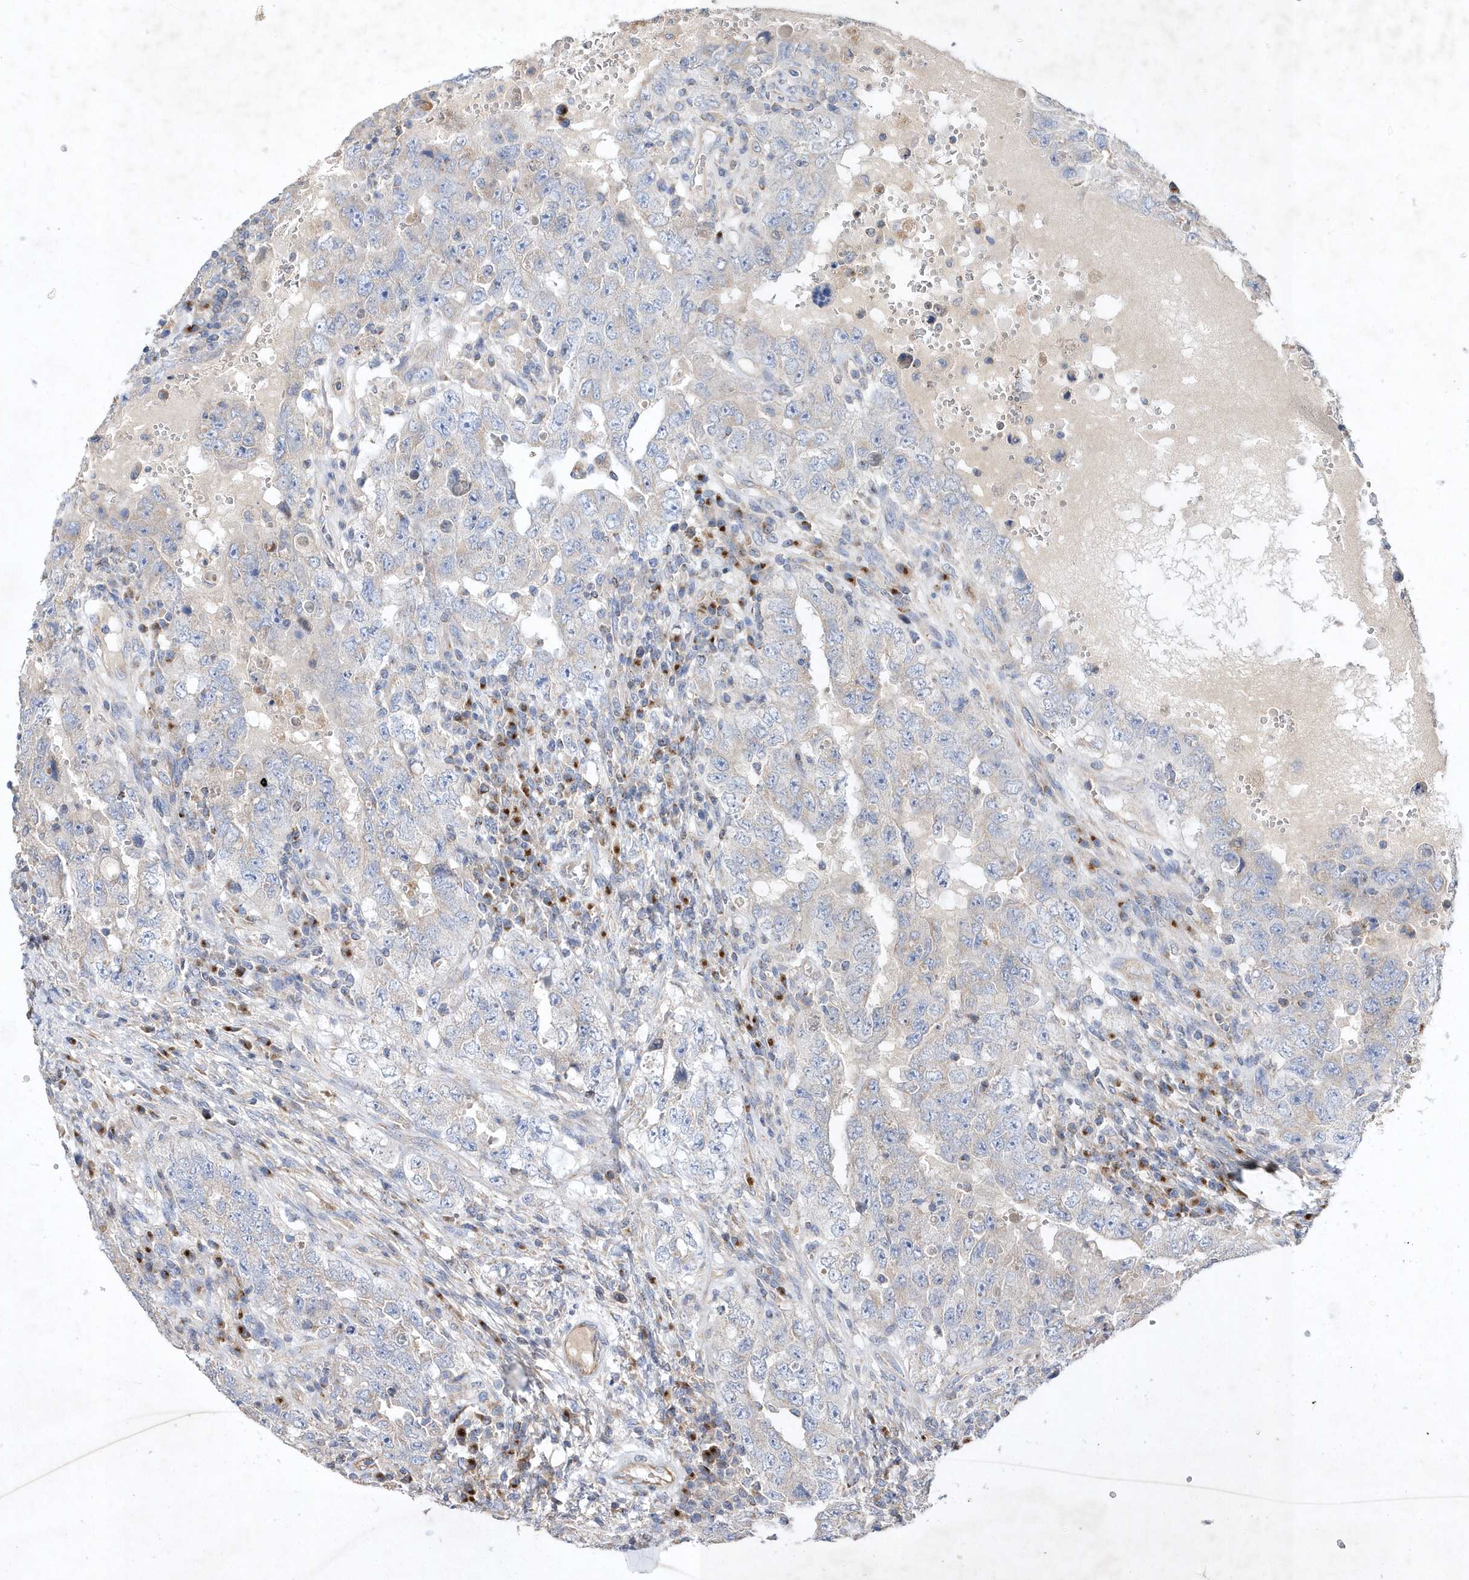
{"staining": {"intensity": "negative", "quantity": "none", "location": "none"}, "tissue": "testis cancer", "cell_type": "Tumor cells", "image_type": "cancer", "snomed": [{"axis": "morphology", "description": "Carcinoma, Embryonal, NOS"}, {"axis": "topography", "description": "Testis"}], "caption": "The immunohistochemistry histopathology image has no significant staining in tumor cells of testis cancer (embryonal carcinoma) tissue.", "gene": "METTL8", "patient": {"sex": "male", "age": 26}}